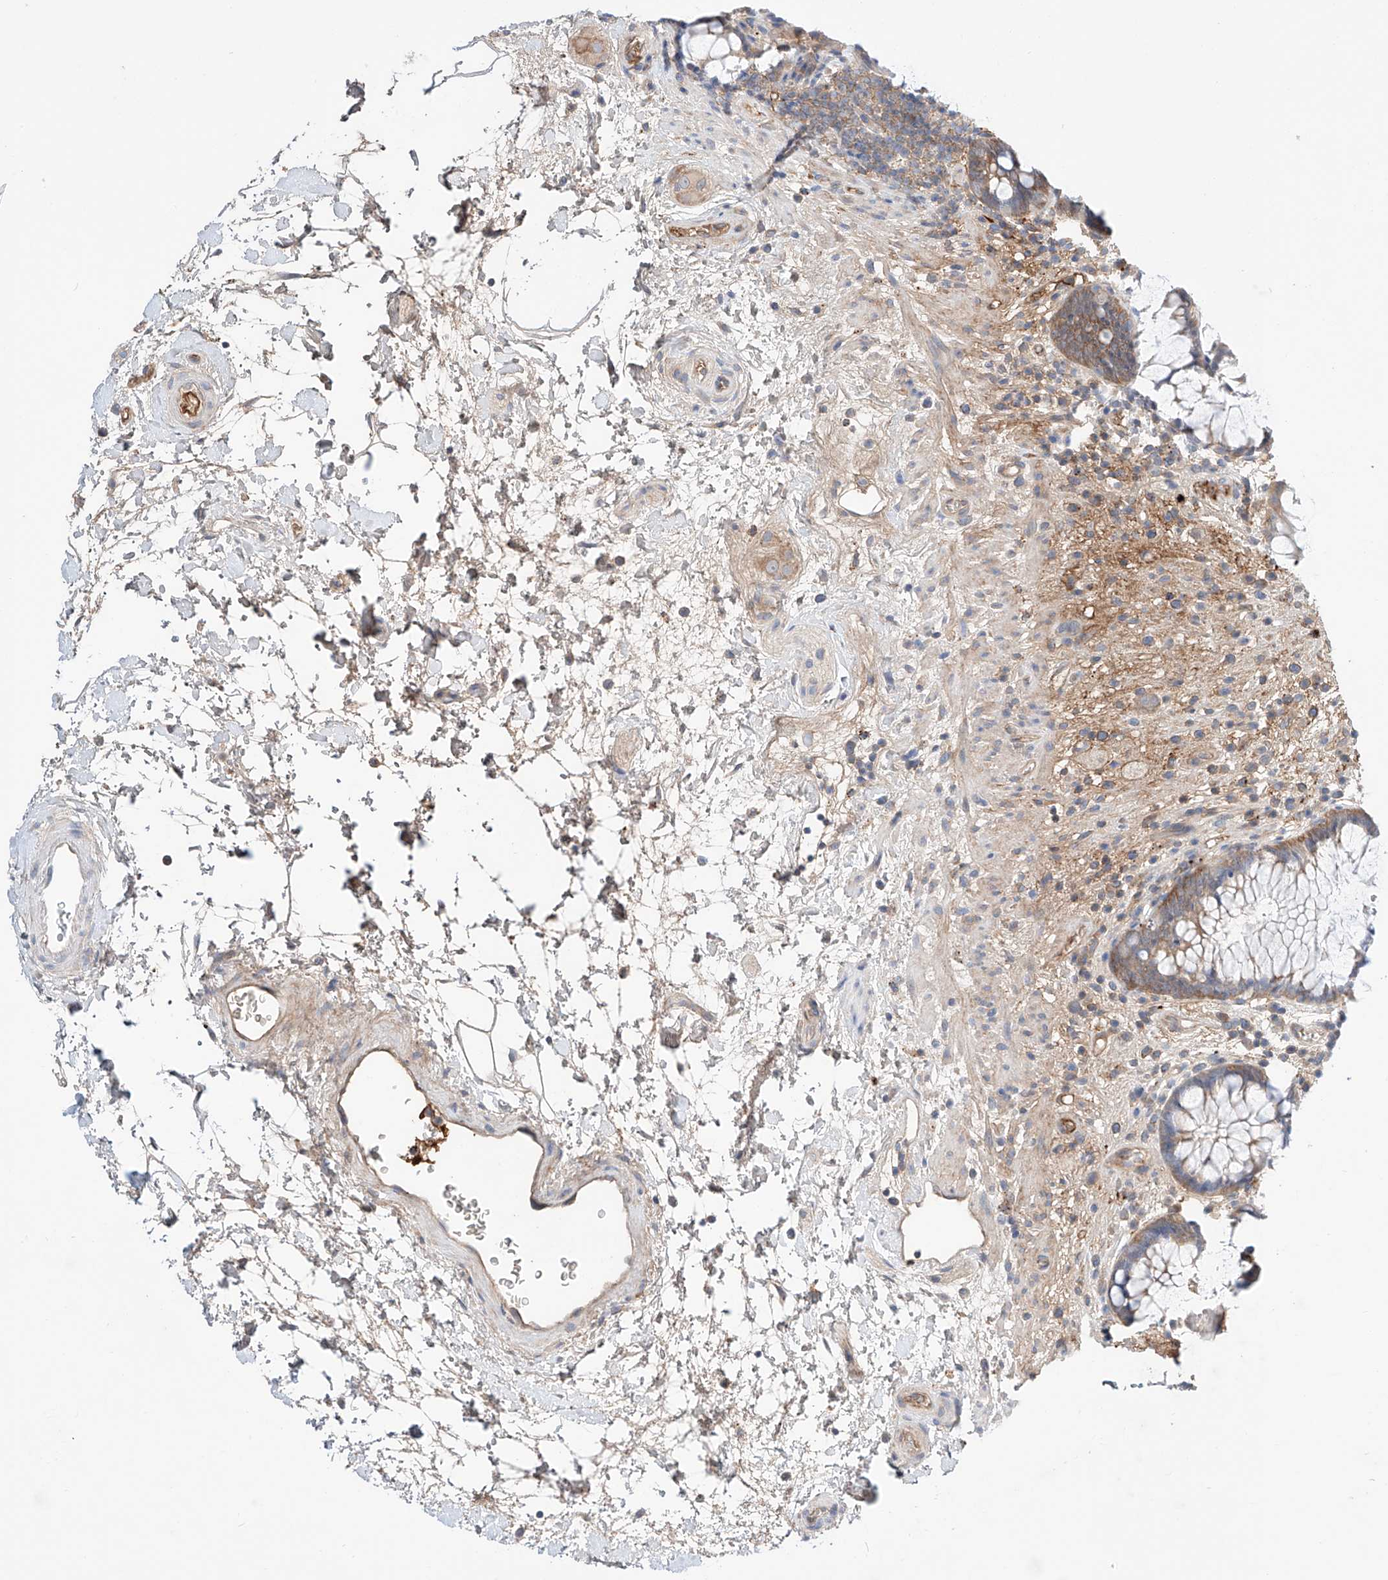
{"staining": {"intensity": "moderate", "quantity": ">75%", "location": "cytoplasmic/membranous"}, "tissue": "rectum", "cell_type": "Glandular cells", "image_type": "normal", "snomed": [{"axis": "morphology", "description": "Normal tissue, NOS"}, {"axis": "topography", "description": "Rectum"}], "caption": "This is a photomicrograph of IHC staining of normal rectum, which shows moderate positivity in the cytoplasmic/membranous of glandular cells.", "gene": "PGGT1B", "patient": {"sex": "male", "age": 51}}